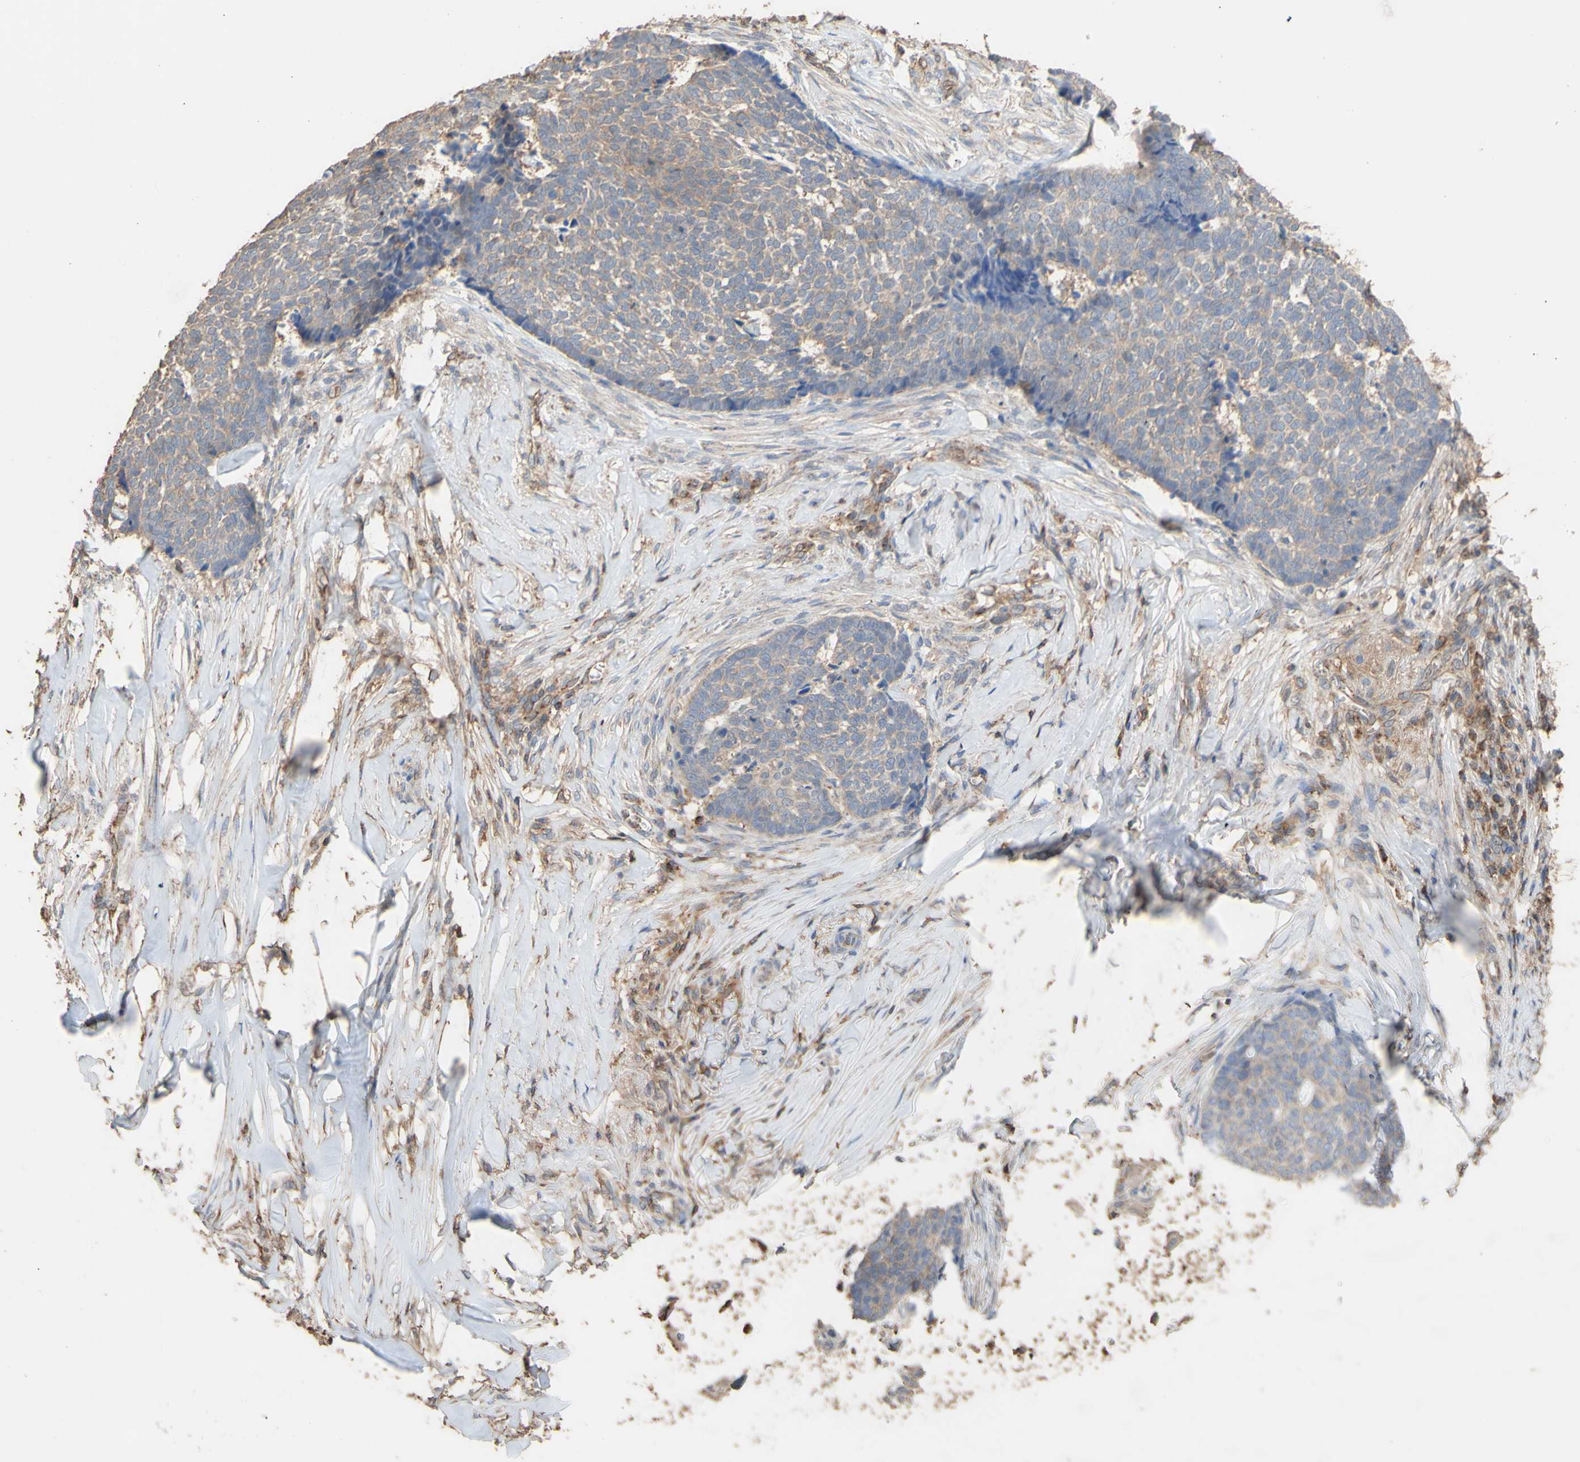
{"staining": {"intensity": "weak", "quantity": ">75%", "location": "cytoplasmic/membranous"}, "tissue": "skin cancer", "cell_type": "Tumor cells", "image_type": "cancer", "snomed": [{"axis": "morphology", "description": "Basal cell carcinoma"}, {"axis": "topography", "description": "Skin"}], "caption": "There is low levels of weak cytoplasmic/membranous staining in tumor cells of skin basal cell carcinoma, as demonstrated by immunohistochemical staining (brown color).", "gene": "ALDH9A1", "patient": {"sex": "male", "age": 84}}